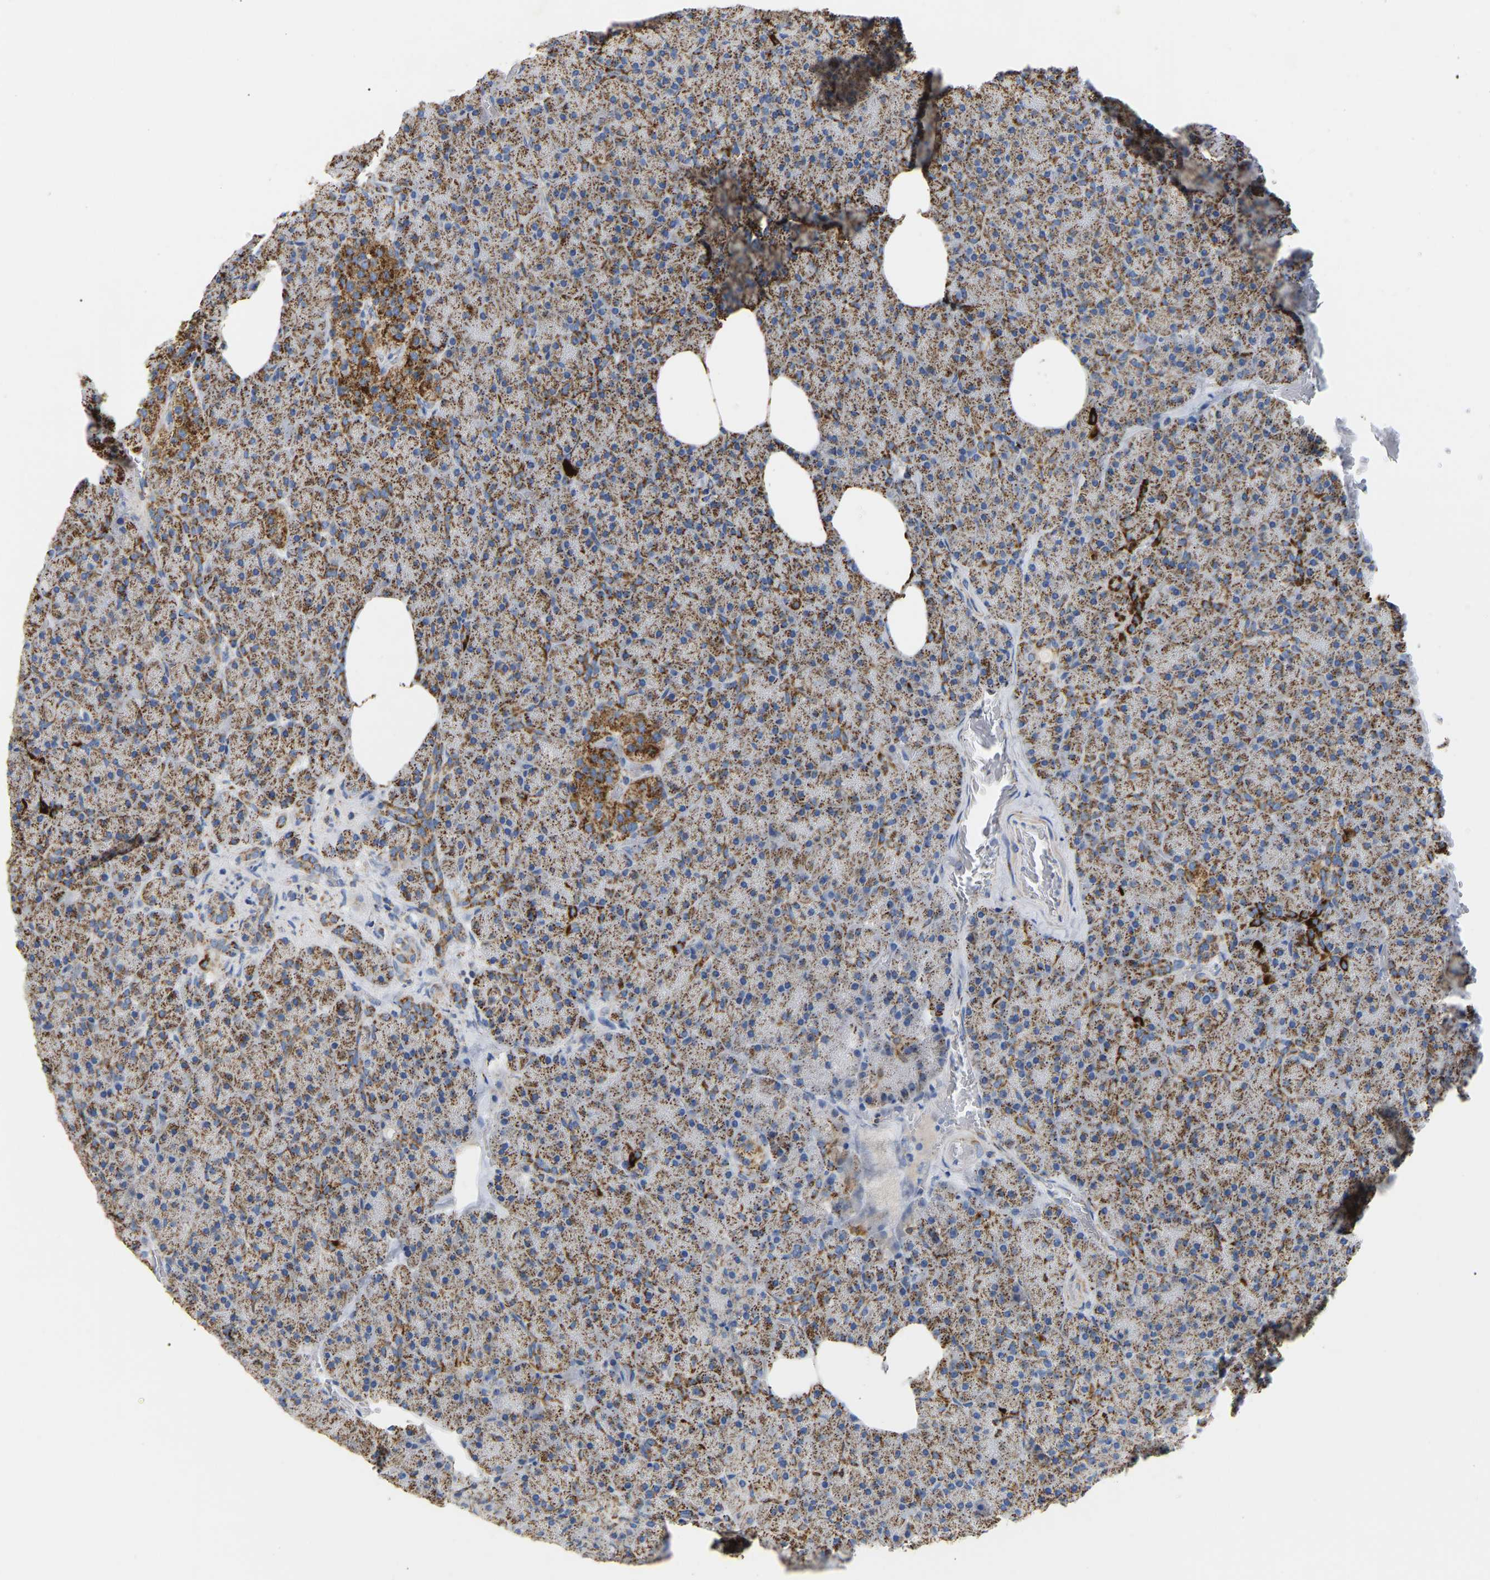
{"staining": {"intensity": "moderate", "quantity": ">75%", "location": "cytoplasmic/membranous"}, "tissue": "pancreas", "cell_type": "Exocrine glandular cells", "image_type": "normal", "snomed": [{"axis": "morphology", "description": "Normal tissue, NOS"}, {"axis": "topography", "description": "Pancreas"}], "caption": "A photomicrograph of human pancreas stained for a protein displays moderate cytoplasmic/membranous brown staining in exocrine glandular cells. The protein of interest is stained brown, and the nuclei are stained in blue (DAB (3,3'-diaminobenzidine) IHC with brightfield microscopy, high magnification).", "gene": "HIBADH", "patient": {"sex": "female", "age": 35}}